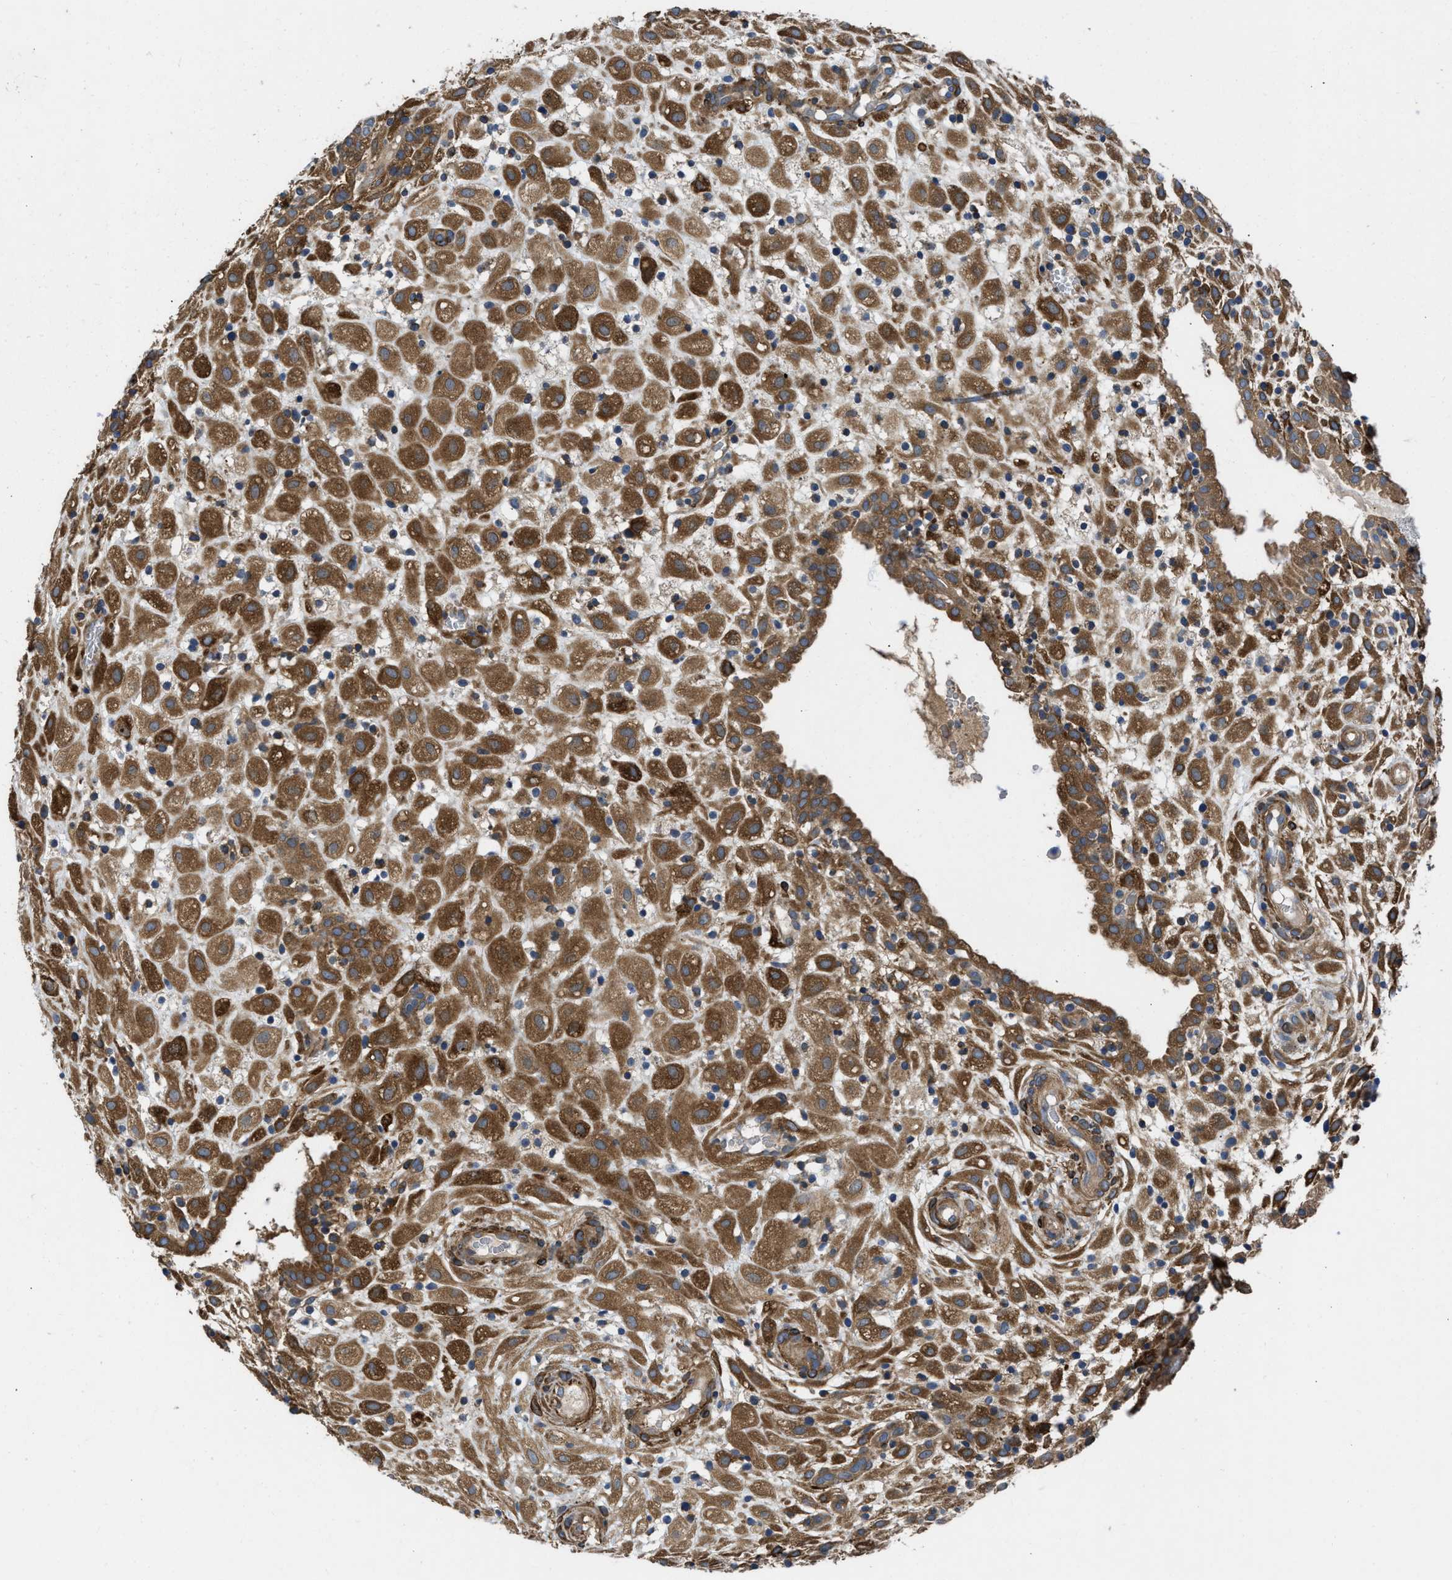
{"staining": {"intensity": "strong", "quantity": ">75%", "location": "cytoplasmic/membranous"}, "tissue": "placenta", "cell_type": "Decidual cells", "image_type": "normal", "snomed": [{"axis": "morphology", "description": "Normal tissue, NOS"}, {"axis": "topography", "description": "Placenta"}], "caption": "An immunohistochemistry (IHC) histopathology image of benign tissue is shown. Protein staining in brown highlights strong cytoplasmic/membranous positivity in placenta within decidual cells.", "gene": "CHKB", "patient": {"sex": "female", "age": 18}}